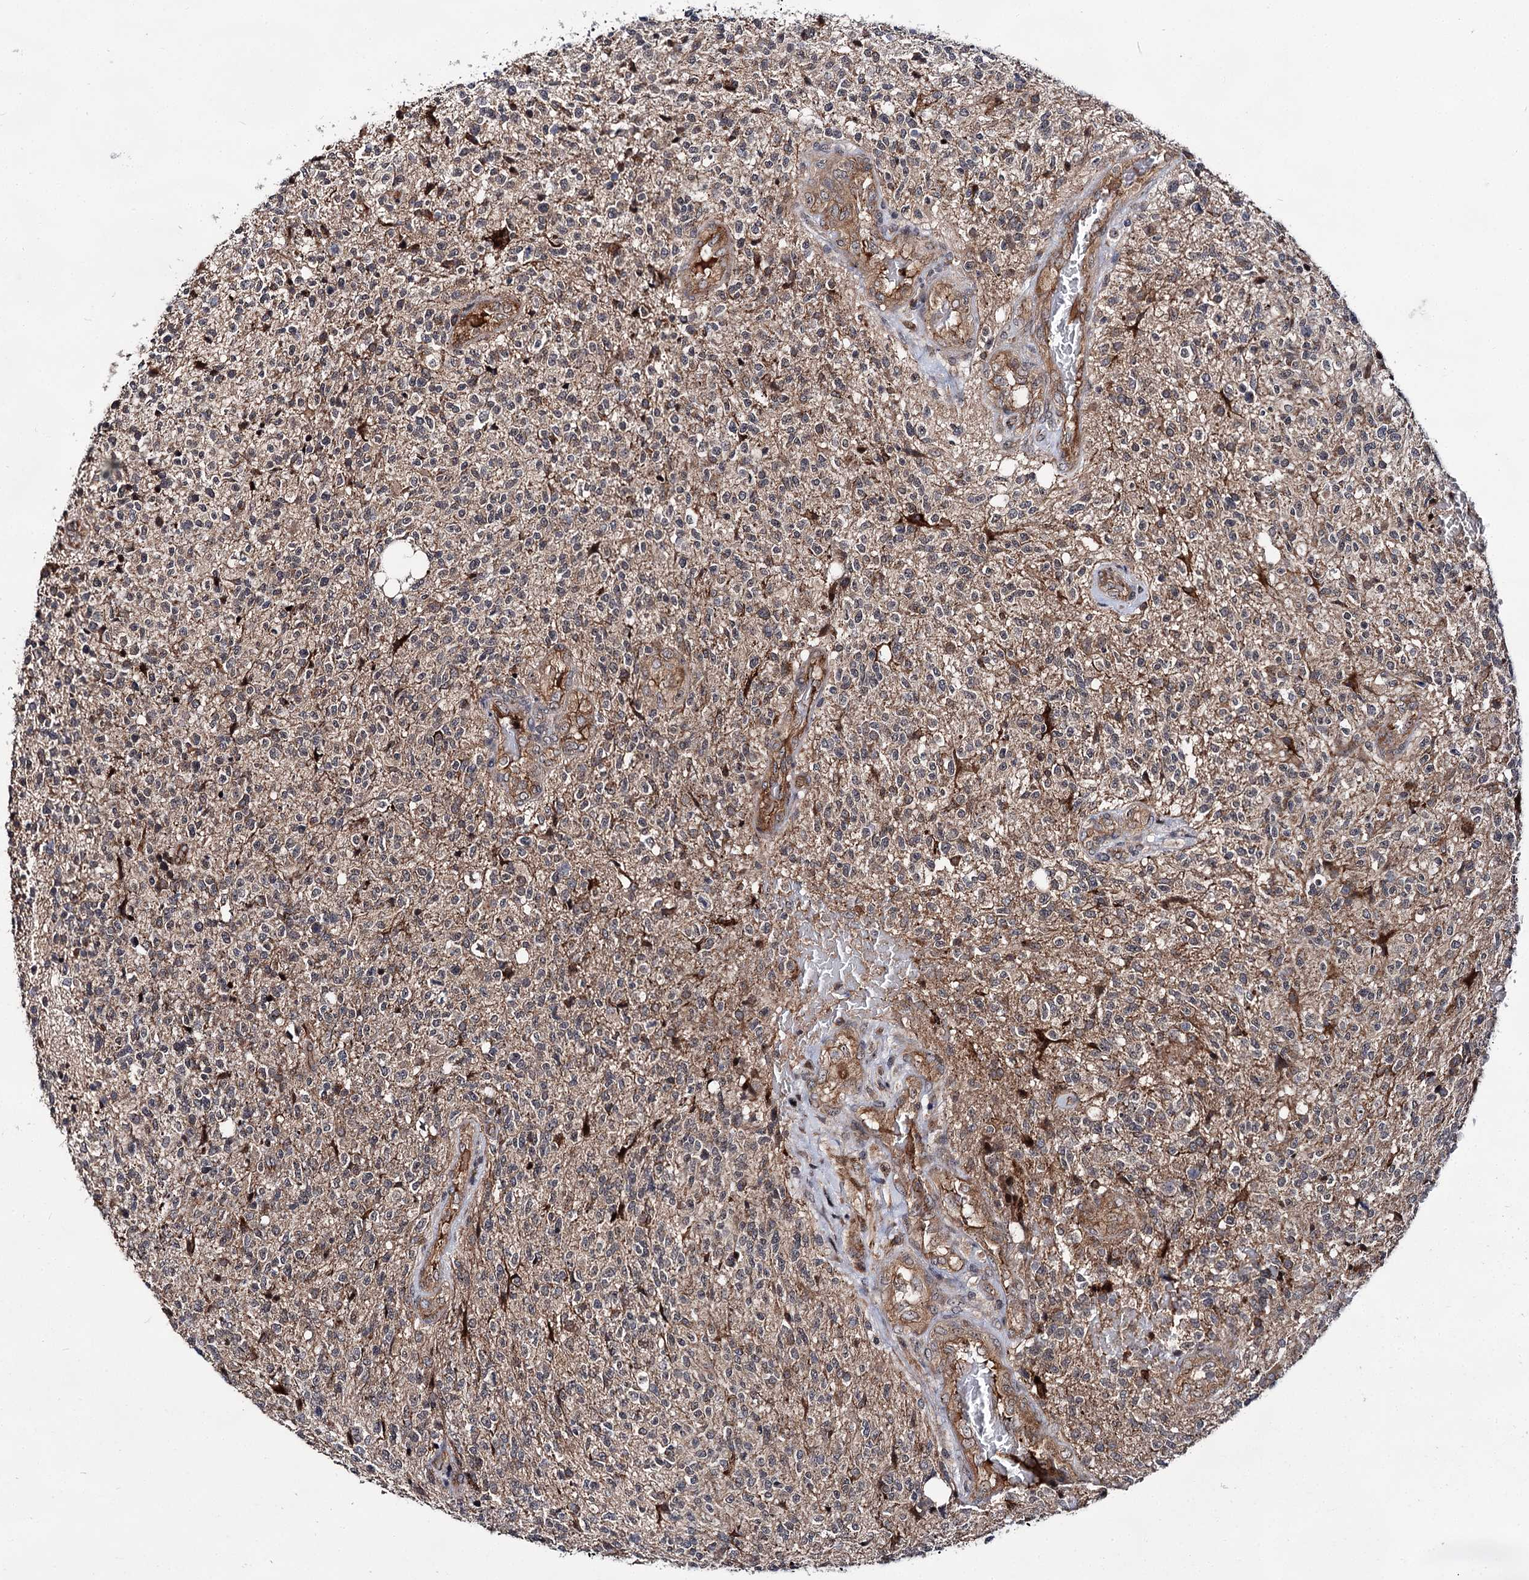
{"staining": {"intensity": "weak", "quantity": "25%-75%", "location": "cytoplasmic/membranous"}, "tissue": "glioma", "cell_type": "Tumor cells", "image_type": "cancer", "snomed": [{"axis": "morphology", "description": "Glioma, malignant, High grade"}, {"axis": "topography", "description": "Brain"}], "caption": "Immunohistochemical staining of glioma demonstrates low levels of weak cytoplasmic/membranous positivity in about 25%-75% of tumor cells.", "gene": "ABLIM1", "patient": {"sex": "male", "age": 56}}